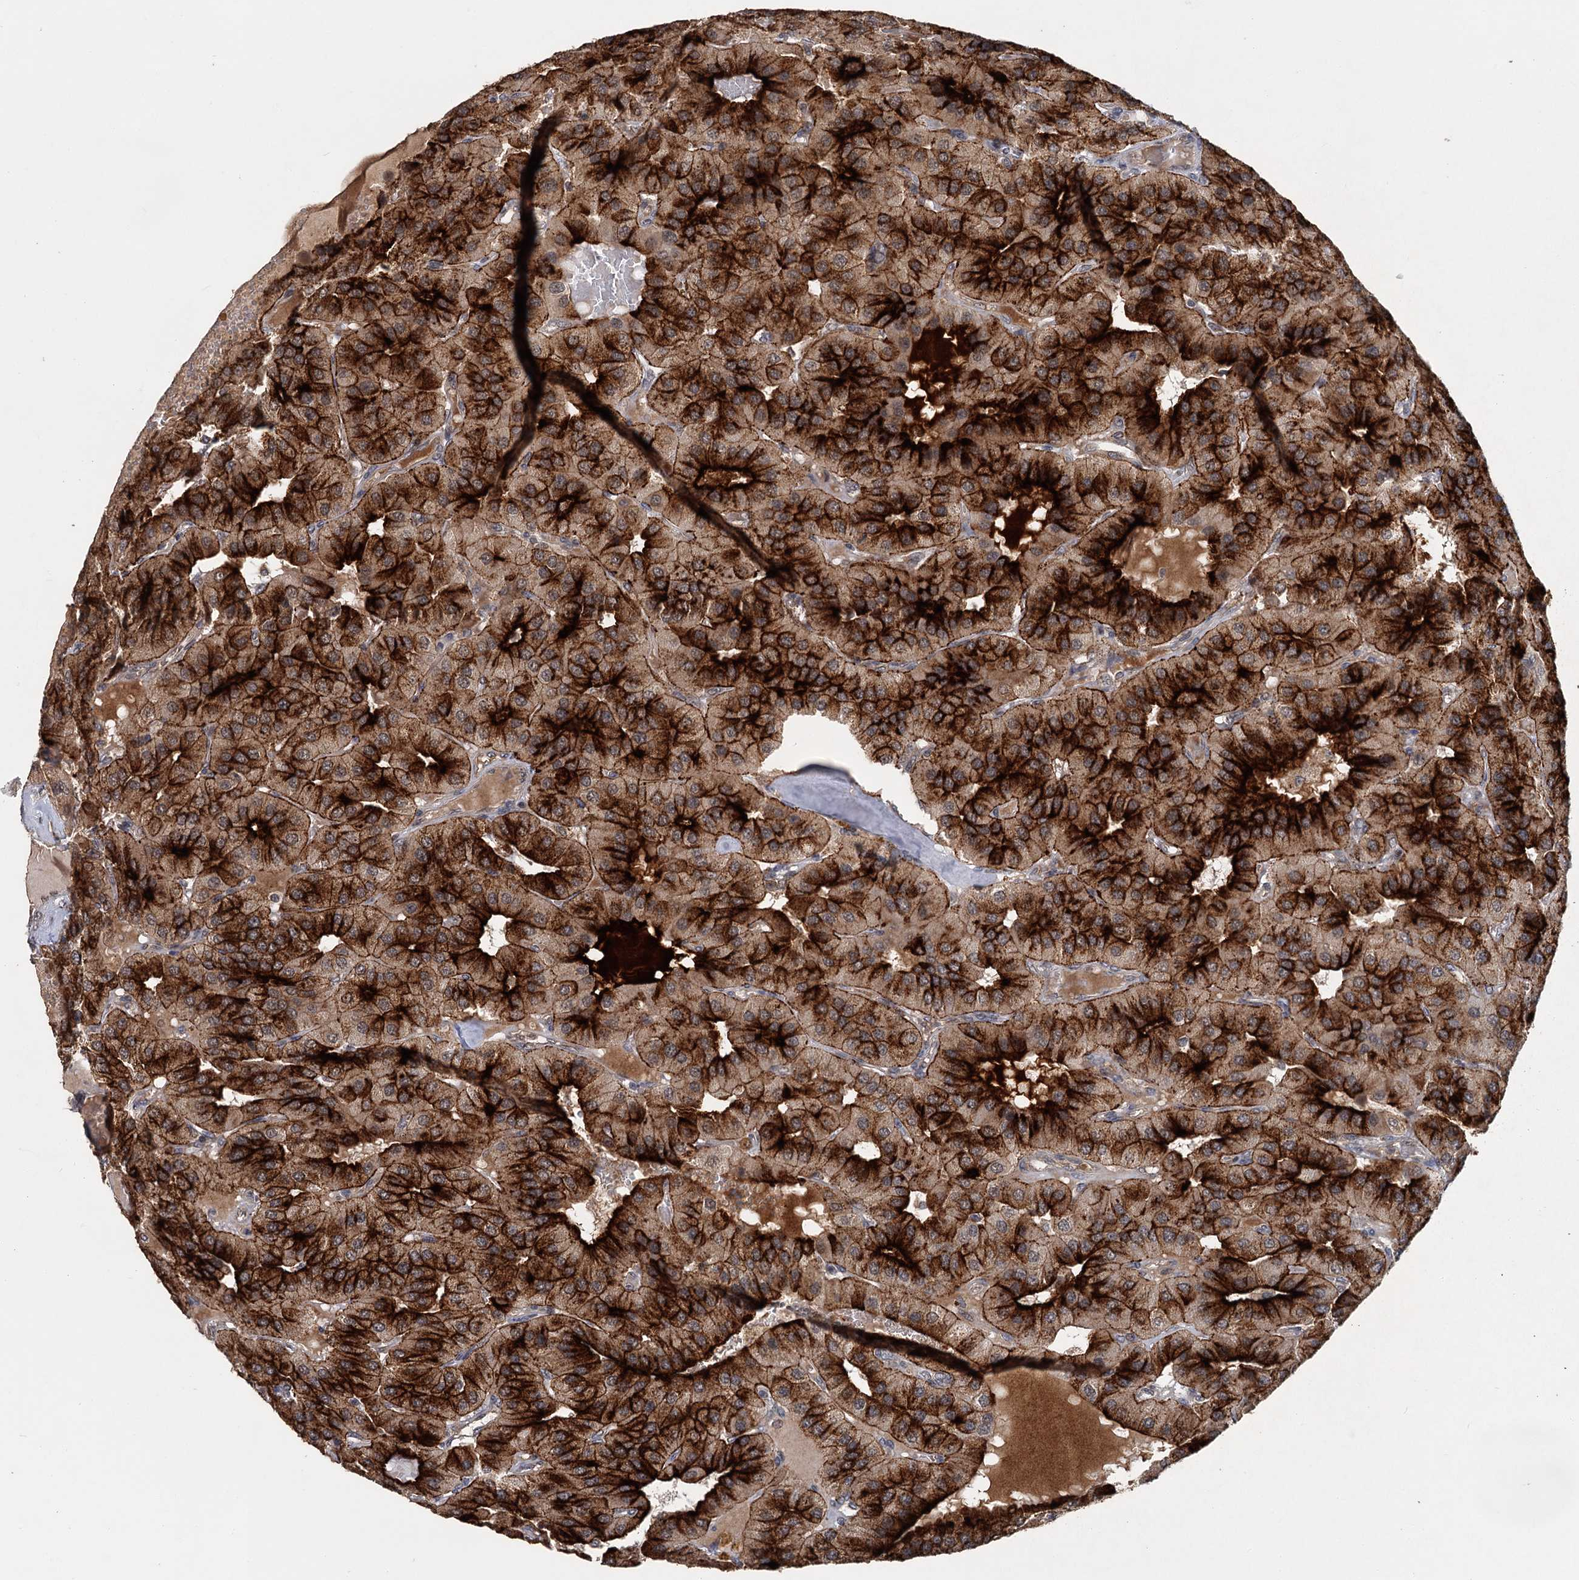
{"staining": {"intensity": "strong", "quantity": ">75%", "location": "cytoplasmic/membranous"}, "tissue": "parathyroid gland", "cell_type": "Glandular cells", "image_type": "normal", "snomed": [{"axis": "morphology", "description": "Normal tissue, NOS"}, {"axis": "morphology", "description": "Adenoma, NOS"}, {"axis": "topography", "description": "Parathyroid gland"}], "caption": "Unremarkable parathyroid gland displays strong cytoplasmic/membranous expression in about >75% of glandular cells The staining is performed using DAB brown chromogen to label protein expression. The nuclei are counter-stained blue using hematoxylin..", "gene": "KANSL2", "patient": {"sex": "female", "age": 86}}